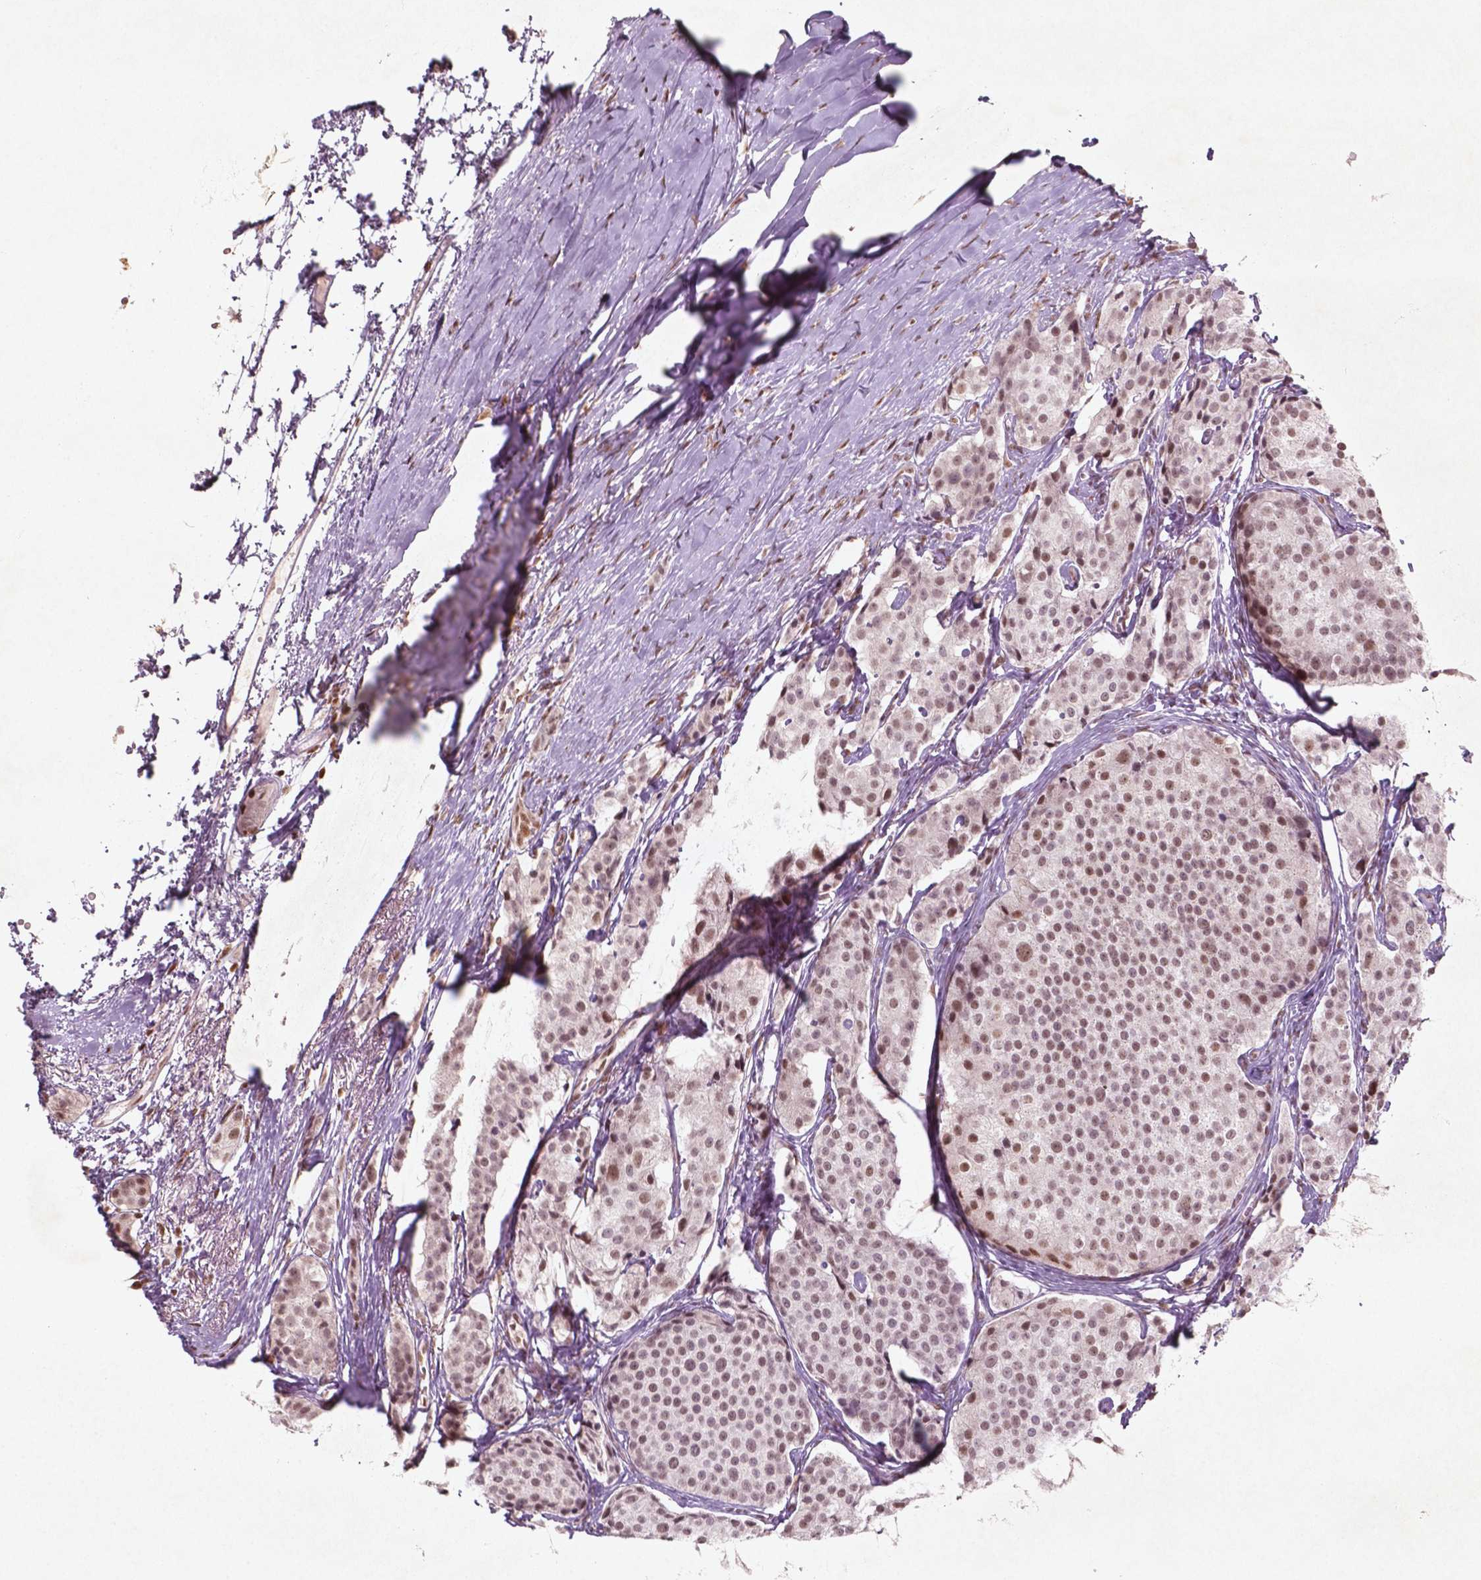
{"staining": {"intensity": "moderate", "quantity": ">75%", "location": "nuclear"}, "tissue": "carcinoid", "cell_type": "Tumor cells", "image_type": "cancer", "snomed": [{"axis": "morphology", "description": "Carcinoid, malignant, NOS"}, {"axis": "topography", "description": "Small intestine"}], "caption": "DAB immunohistochemical staining of human carcinoid reveals moderate nuclear protein staining in approximately >75% of tumor cells.", "gene": "HMG20B", "patient": {"sex": "female", "age": 65}}